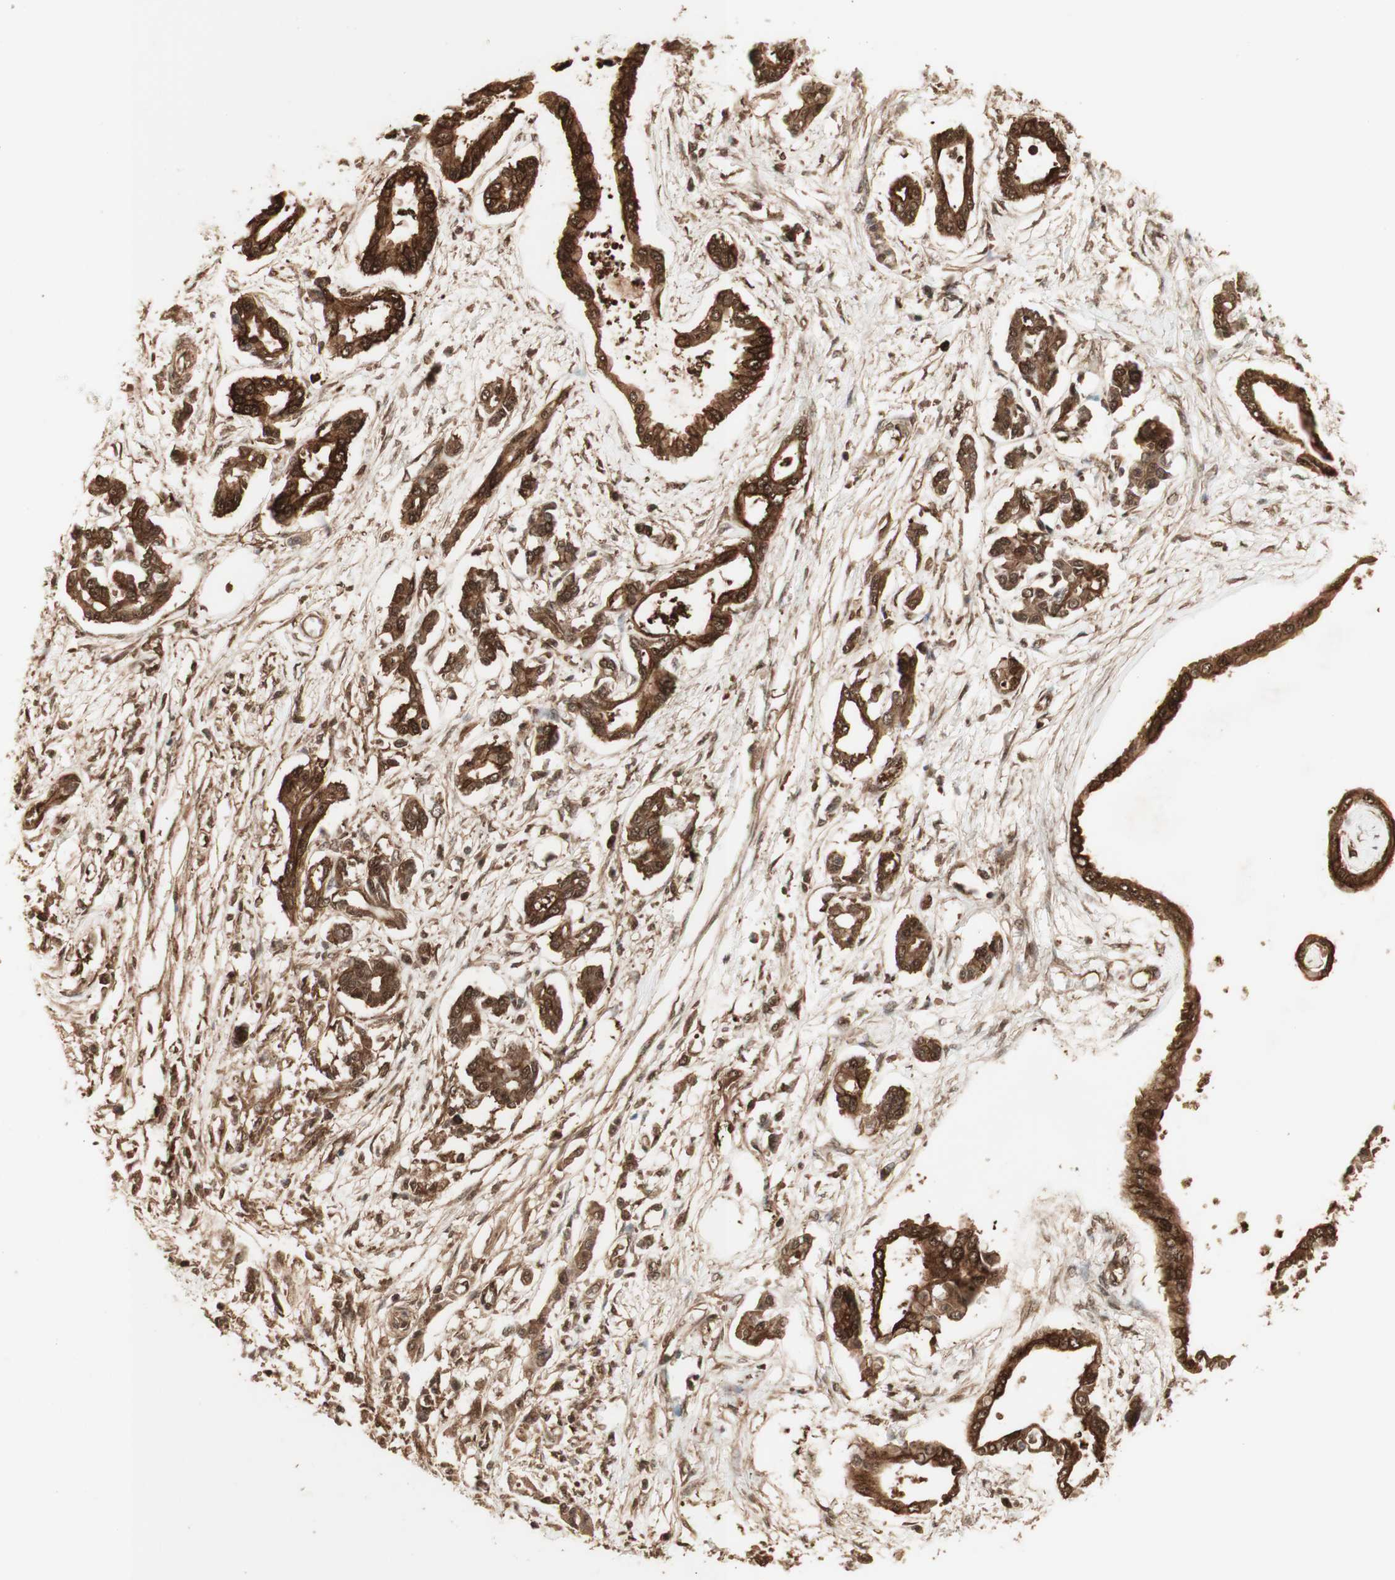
{"staining": {"intensity": "strong", "quantity": ">75%", "location": "cytoplasmic/membranous,nuclear"}, "tissue": "pancreatic cancer", "cell_type": "Tumor cells", "image_type": "cancer", "snomed": [{"axis": "morphology", "description": "Adenocarcinoma, NOS"}, {"axis": "topography", "description": "Pancreas"}], "caption": "Immunohistochemistry (IHC) of pancreatic cancer reveals high levels of strong cytoplasmic/membranous and nuclear expression in approximately >75% of tumor cells. The protein is stained brown, and the nuclei are stained in blue (DAB IHC with brightfield microscopy, high magnification).", "gene": "YWHAB", "patient": {"sex": "male", "age": 56}}